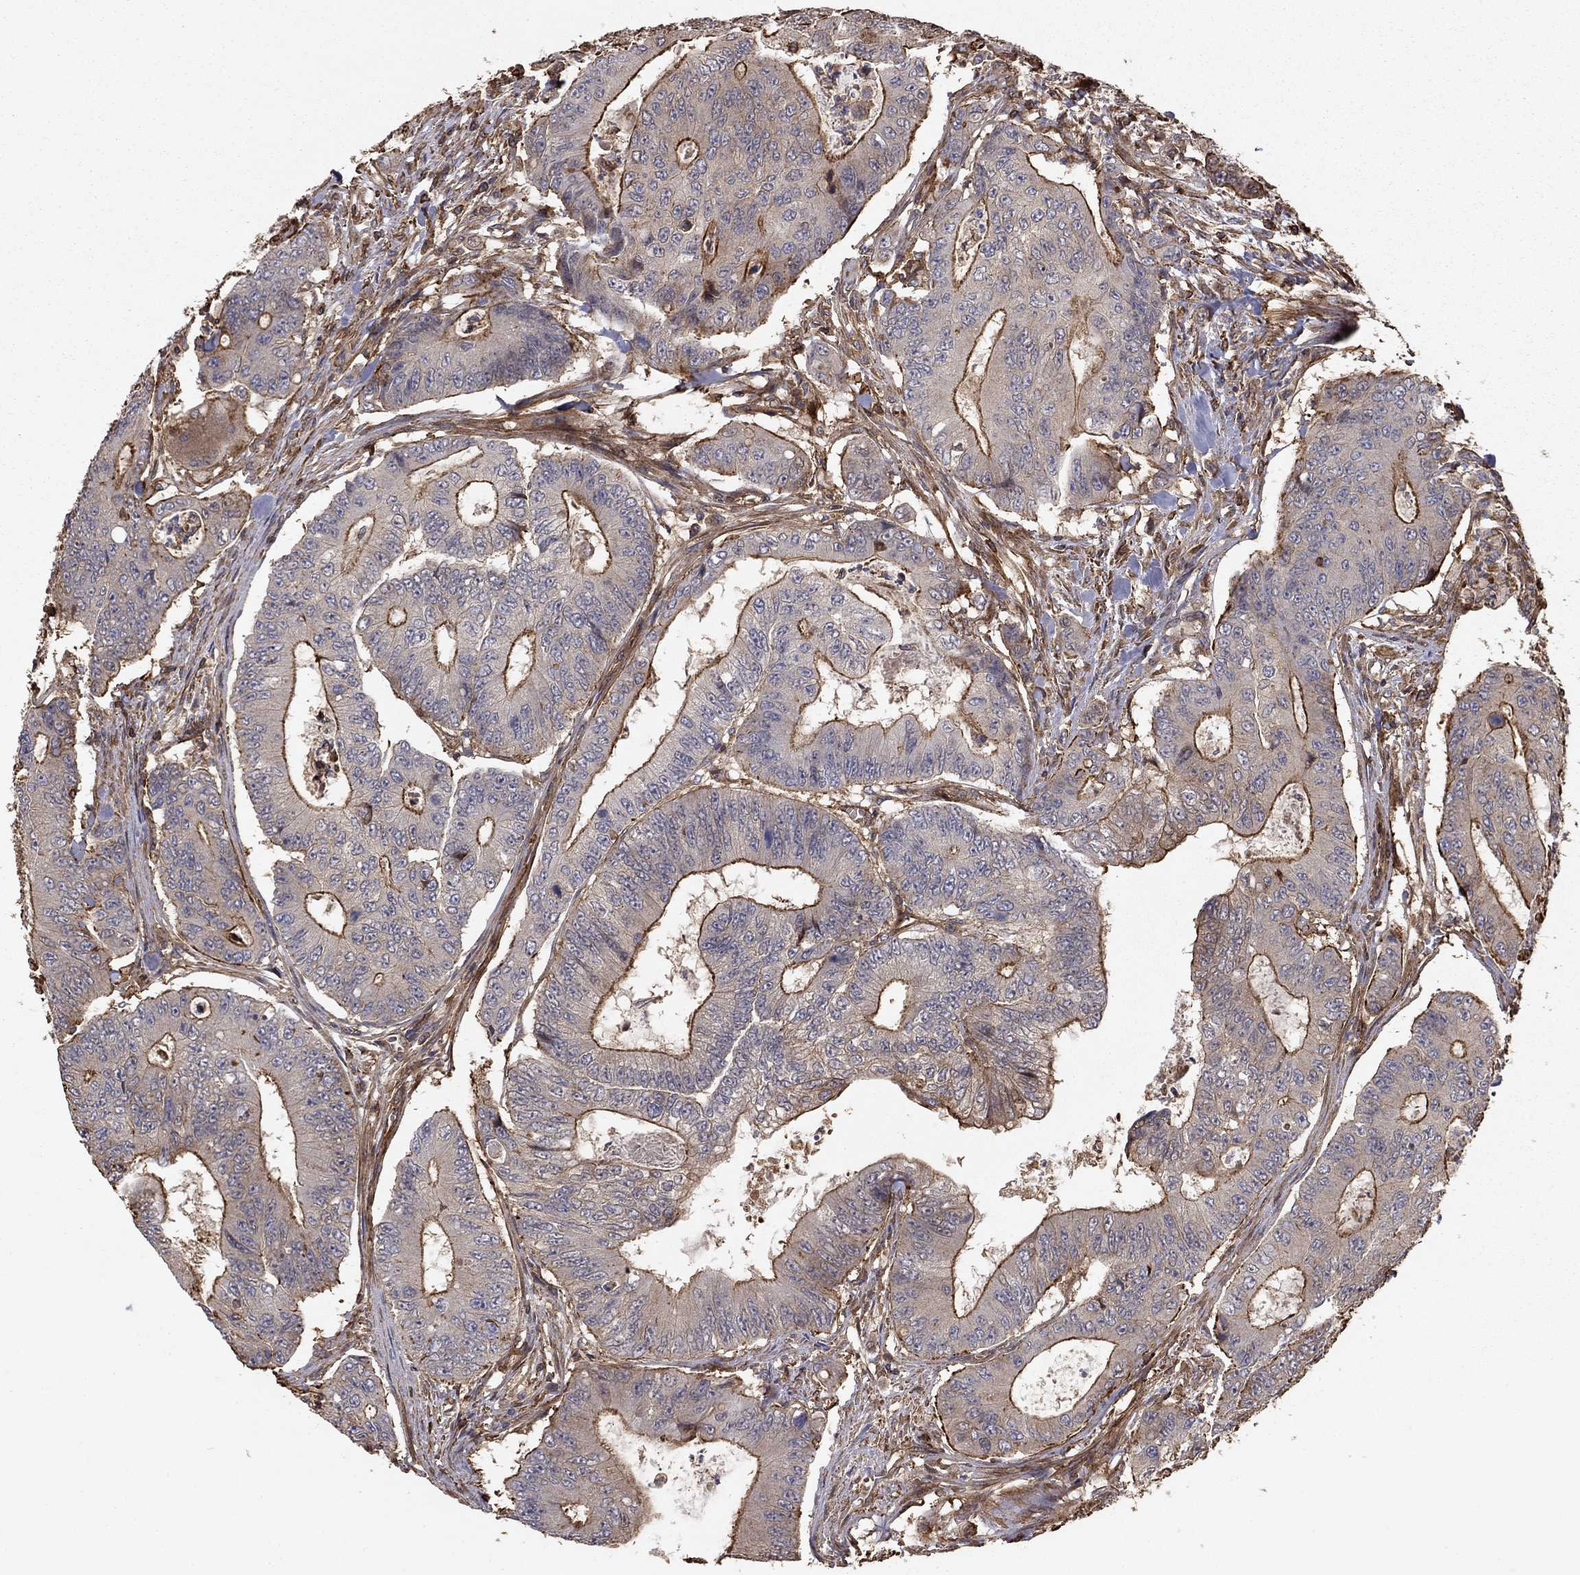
{"staining": {"intensity": "moderate", "quantity": "<25%", "location": "cytoplasmic/membranous"}, "tissue": "colorectal cancer", "cell_type": "Tumor cells", "image_type": "cancer", "snomed": [{"axis": "morphology", "description": "Adenocarcinoma, NOS"}, {"axis": "topography", "description": "Colon"}], "caption": "Moderate cytoplasmic/membranous protein expression is identified in approximately <25% of tumor cells in colorectal cancer.", "gene": "HABP4", "patient": {"sex": "female", "age": 48}}